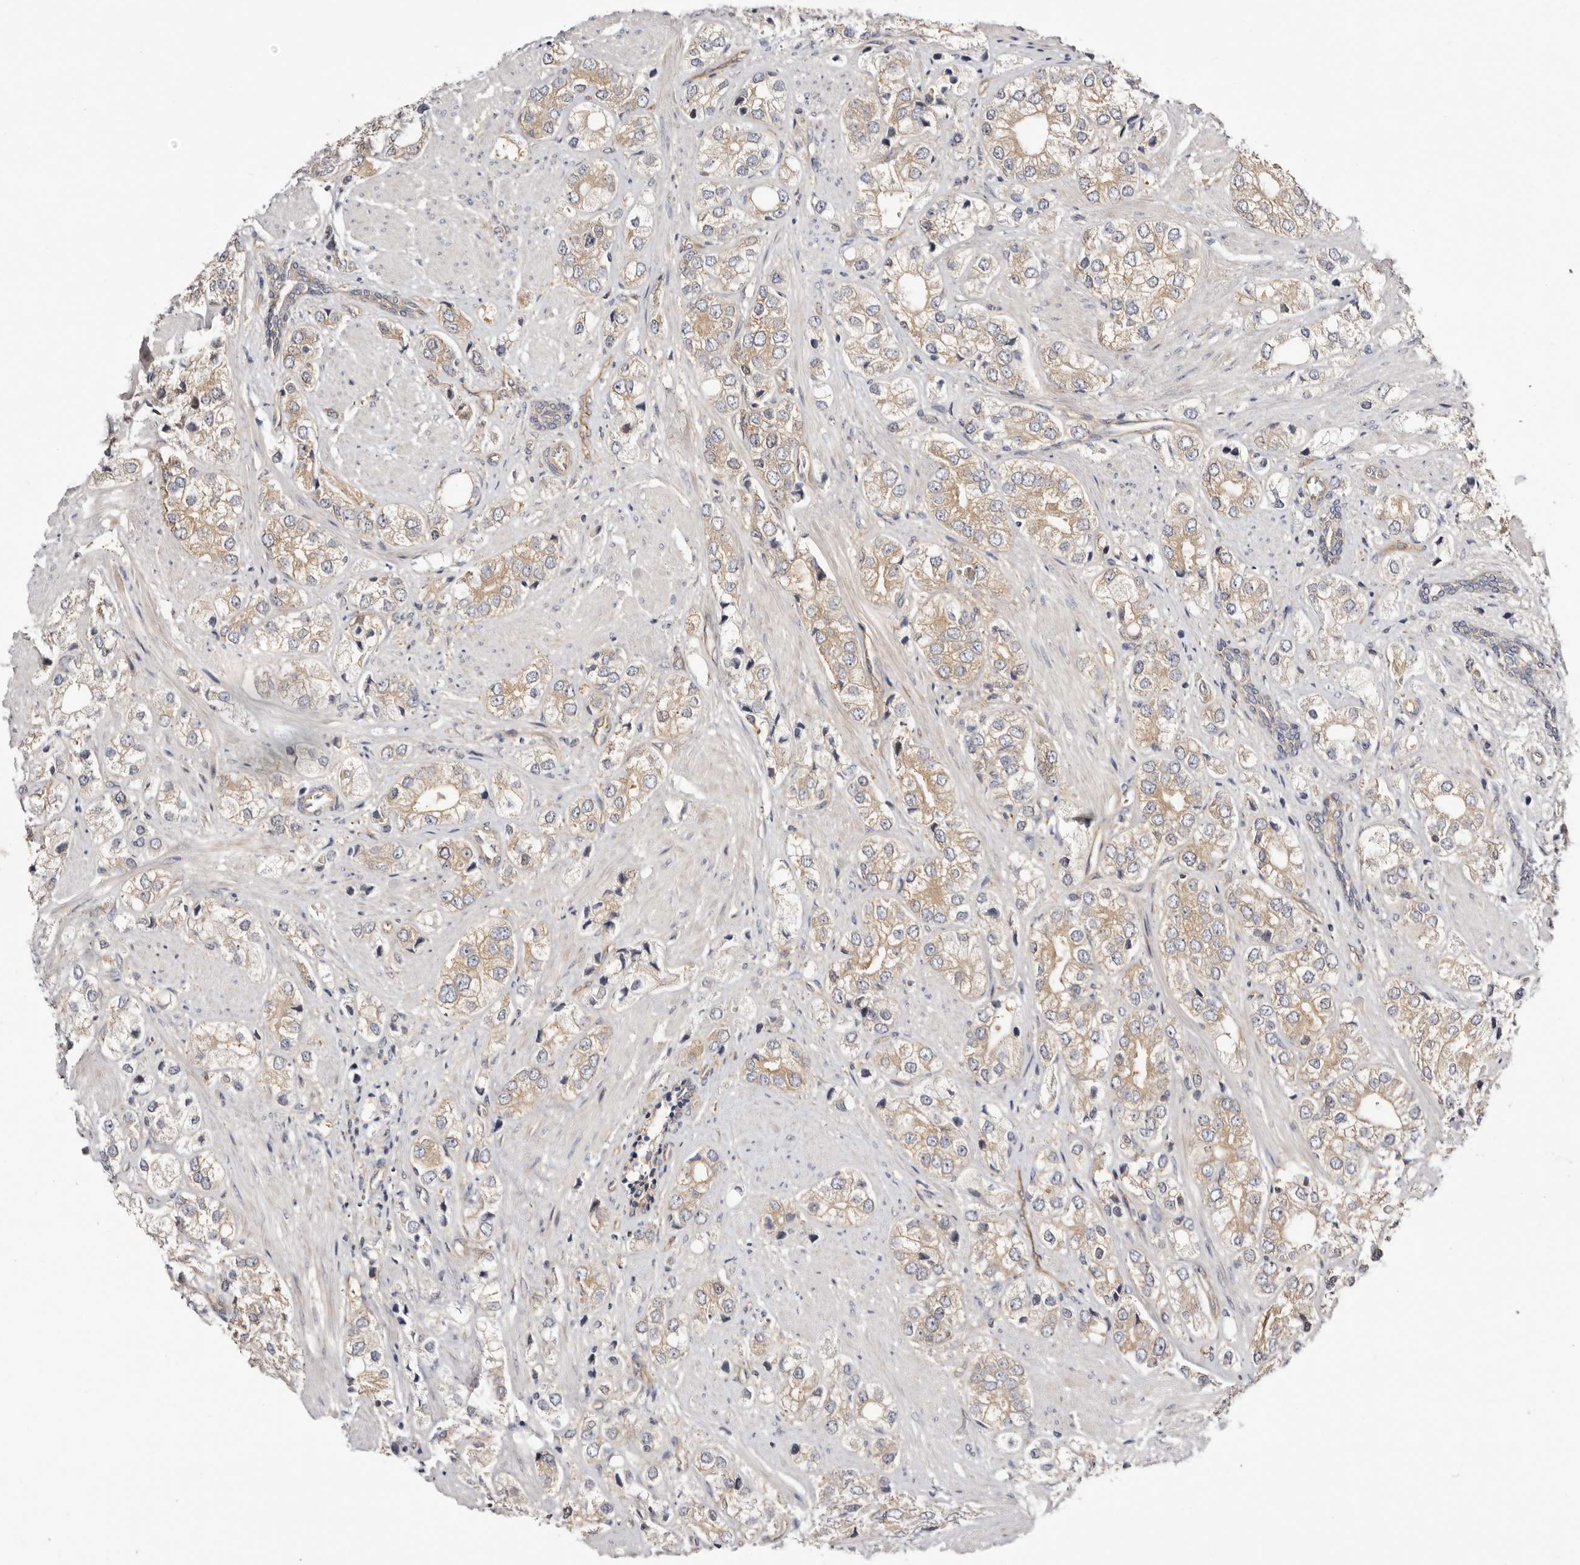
{"staining": {"intensity": "weak", "quantity": ">75%", "location": "cytoplasmic/membranous"}, "tissue": "prostate cancer", "cell_type": "Tumor cells", "image_type": "cancer", "snomed": [{"axis": "morphology", "description": "Adenocarcinoma, High grade"}, {"axis": "topography", "description": "Prostate"}], "caption": "This is an image of immunohistochemistry (IHC) staining of high-grade adenocarcinoma (prostate), which shows weak expression in the cytoplasmic/membranous of tumor cells.", "gene": "PANK4", "patient": {"sex": "male", "age": 50}}